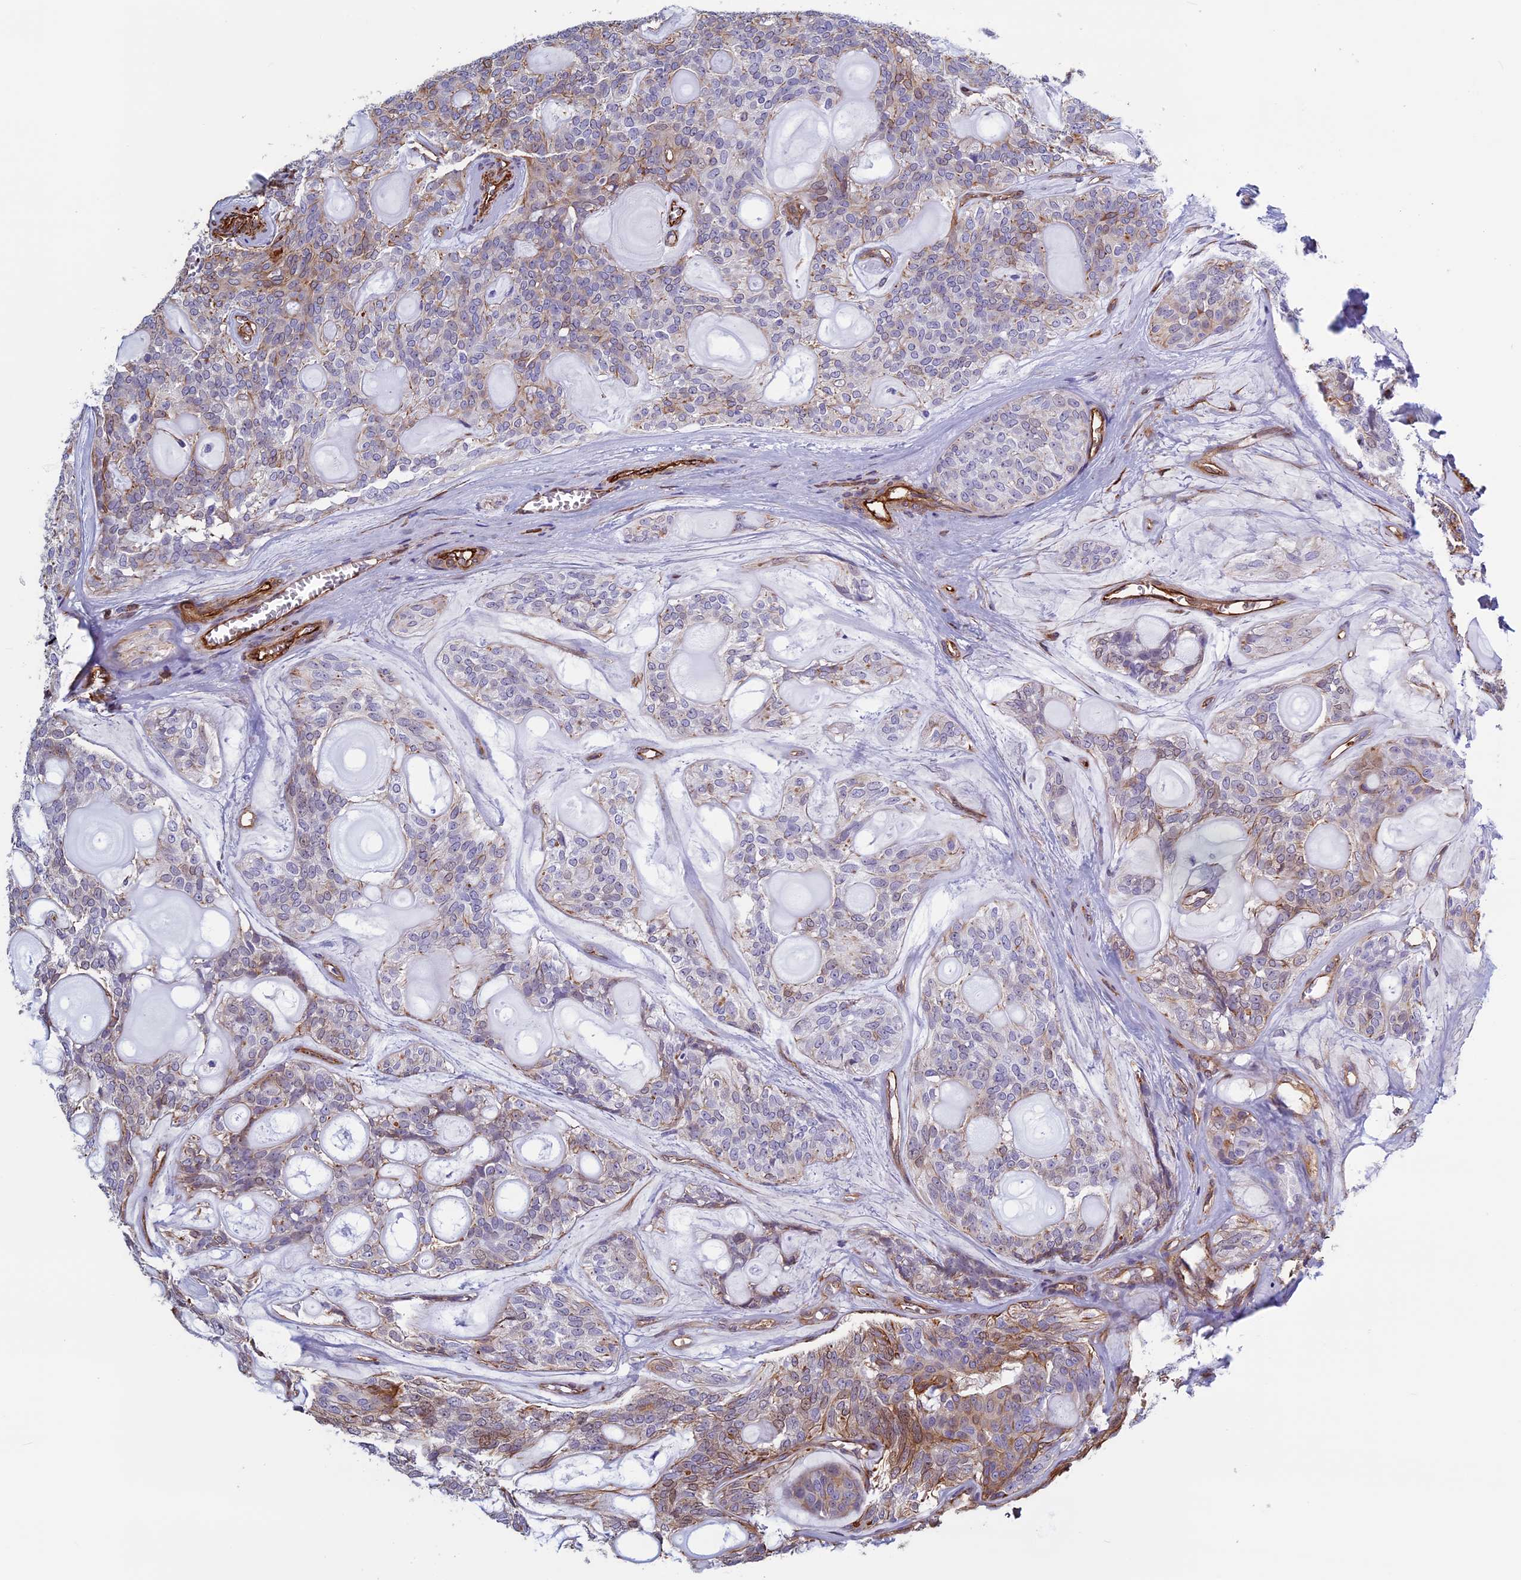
{"staining": {"intensity": "weak", "quantity": "25%-75%", "location": "cytoplasmic/membranous"}, "tissue": "head and neck cancer", "cell_type": "Tumor cells", "image_type": "cancer", "snomed": [{"axis": "morphology", "description": "Adenocarcinoma, NOS"}, {"axis": "topography", "description": "Head-Neck"}], "caption": "Brown immunohistochemical staining in head and neck adenocarcinoma reveals weak cytoplasmic/membranous expression in approximately 25%-75% of tumor cells. (Stains: DAB in brown, nuclei in blue, Microscopy: brightfield microscopy at high magnification).", "gene": "ANGPTL2", "patient": {"sex": "male", "age": 66}}